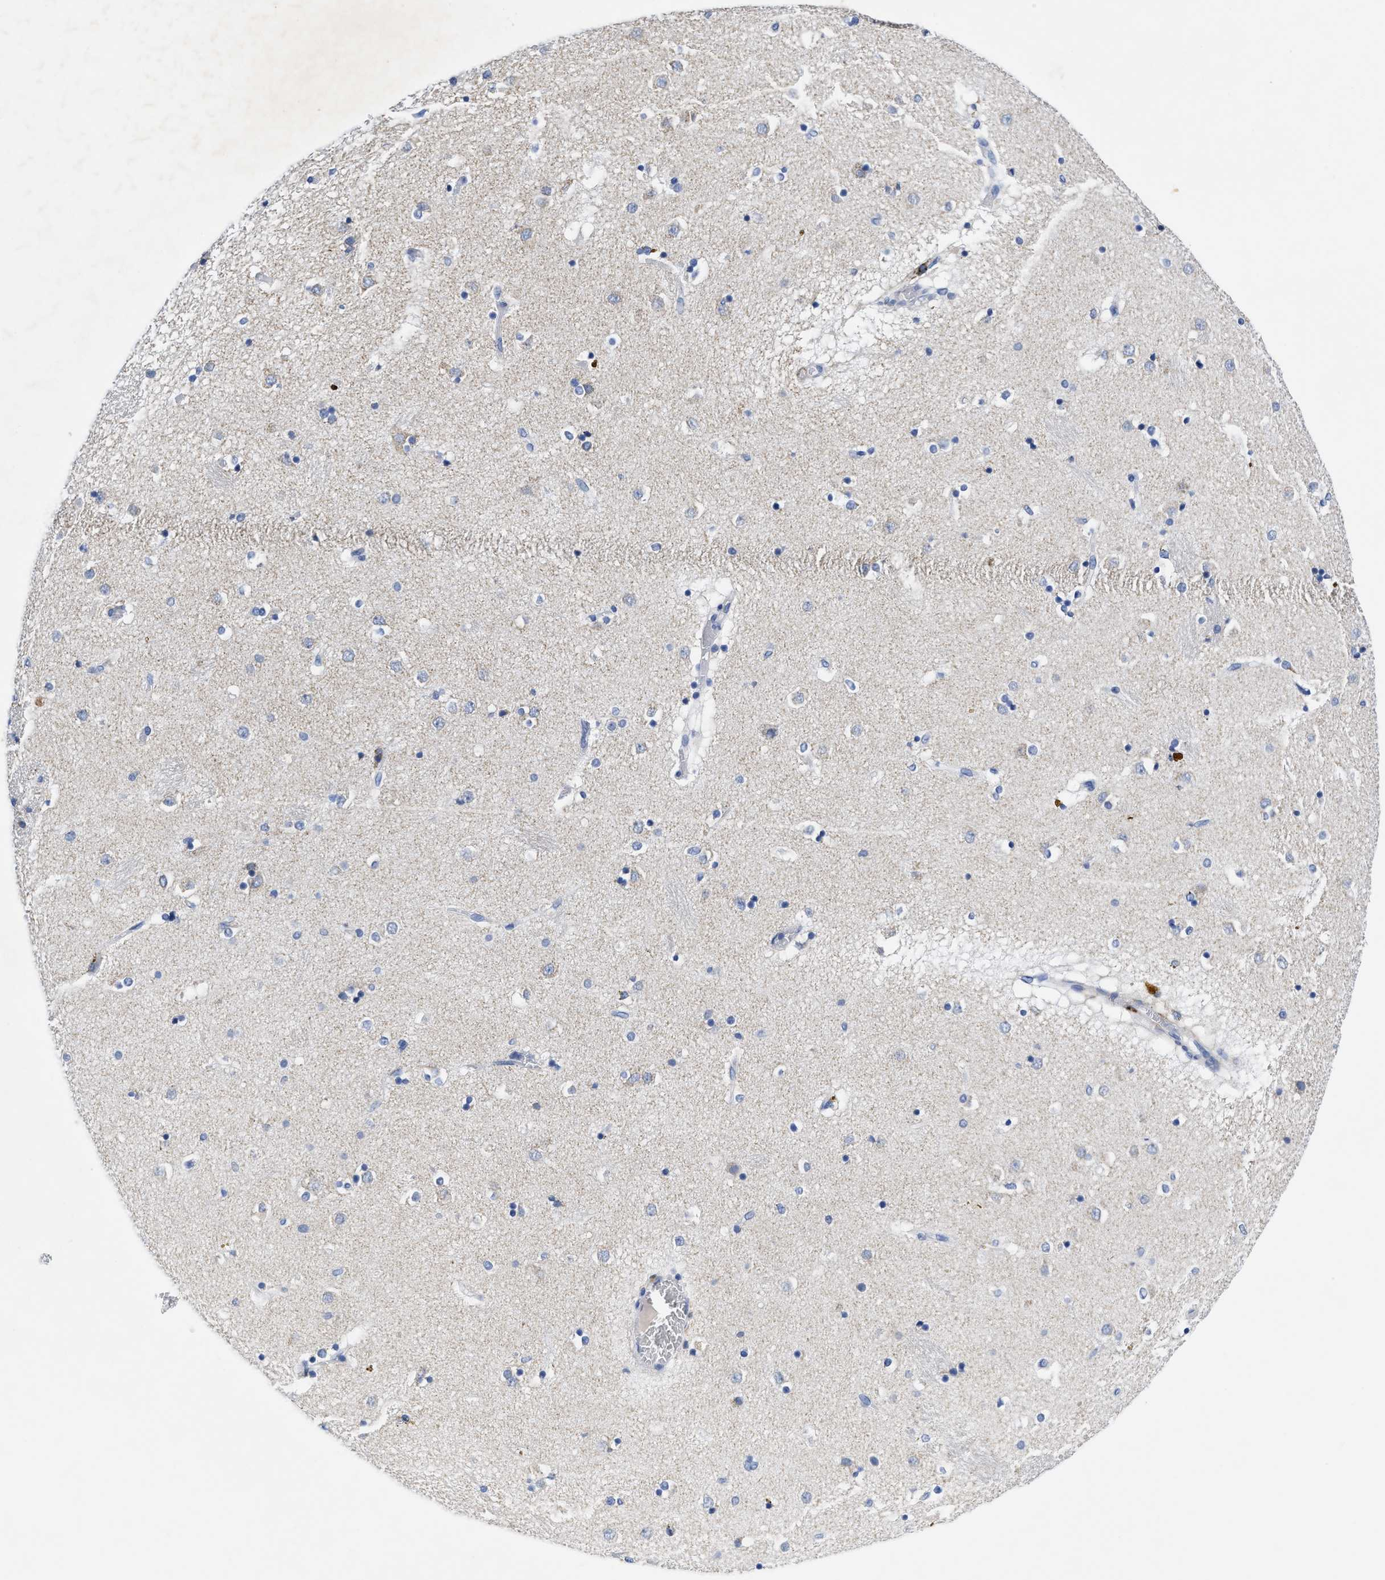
{"staining": {"intensity": "negative", "quantity": "none", "location": "none"}, "tissue": "caudate", "cell_type": "Glial cells", "image_type": "normal", "snomed": [{"axis": "morphology", "description": "Normal tissue, NOS"}, {"axis": "topography", "description": "Lateral ventricle wall"}], "caption": "Glial cells show no significant staining in normal caudate. (DAB IHC, high magnification).", "gene": "TBRG4", "patient": {"sex": "male", "age": 70}}